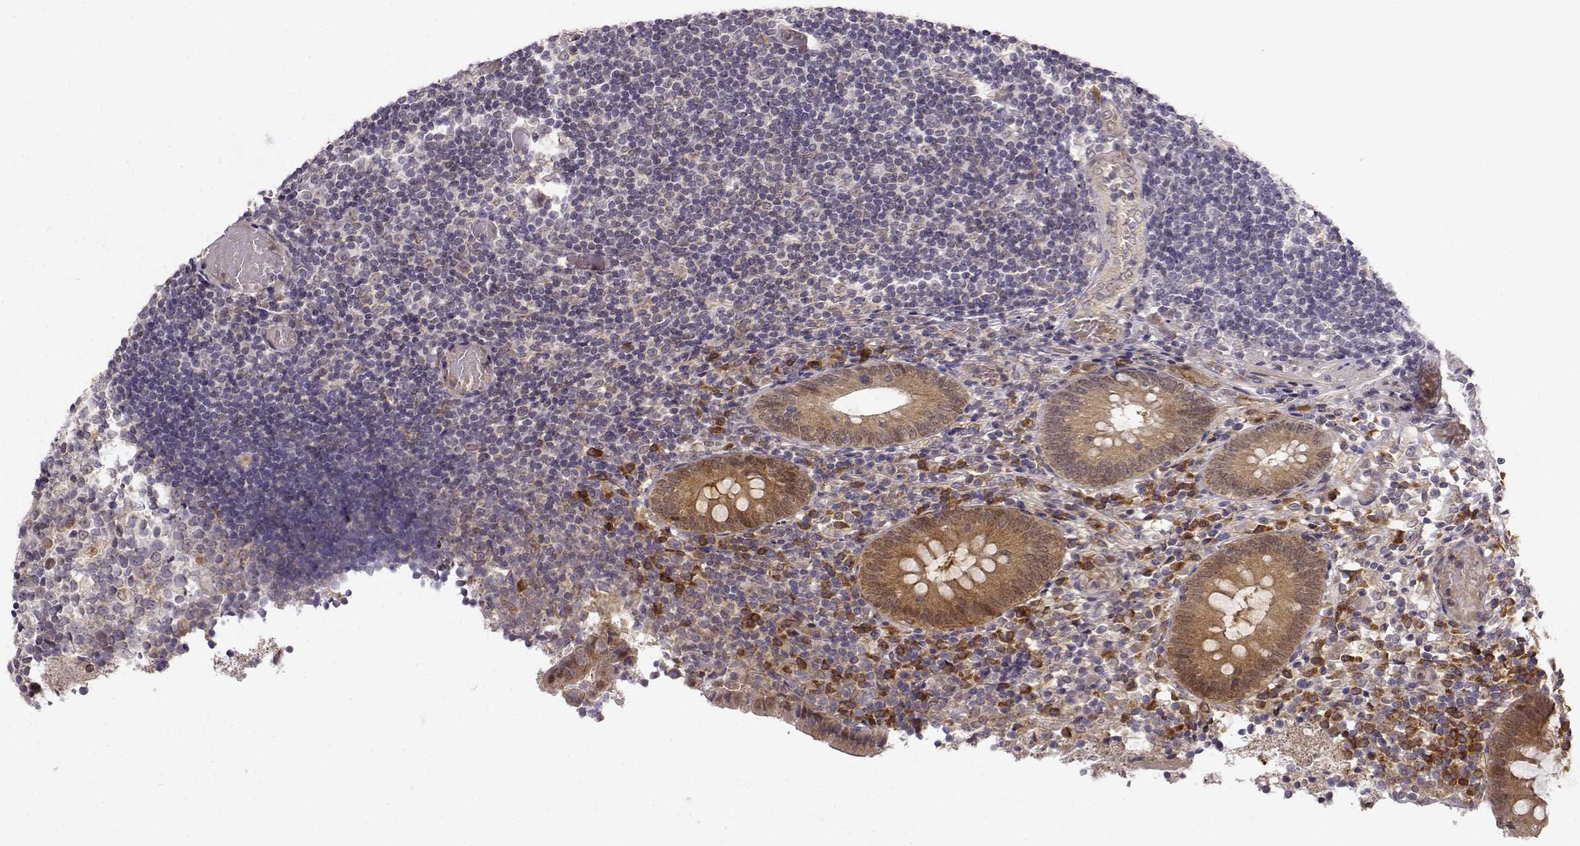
{"staining": {"intensity": "strong", "quantity": ">75%", "location": "cytoplasmic/membranous"}, "tissue": "appendix", "cell_type": "Glandular cells", "image_type": "normal", "snomed": [{"axis": "morphology", "description": "Normal tissue, NOS"}, {"axis": "topography", "description": "Appendix"}], "caption": "A high amount of strong cytoplasmic/membranous staining is appreciated in about >75% of glandular cells in benign appendix. (DAB (3,3'-diaminobenzidine) IHC, brown staining for protein, blue staining for nuclei).", "gene": "ERGIC2", "patient": {"sex": "female", "age": 32}}